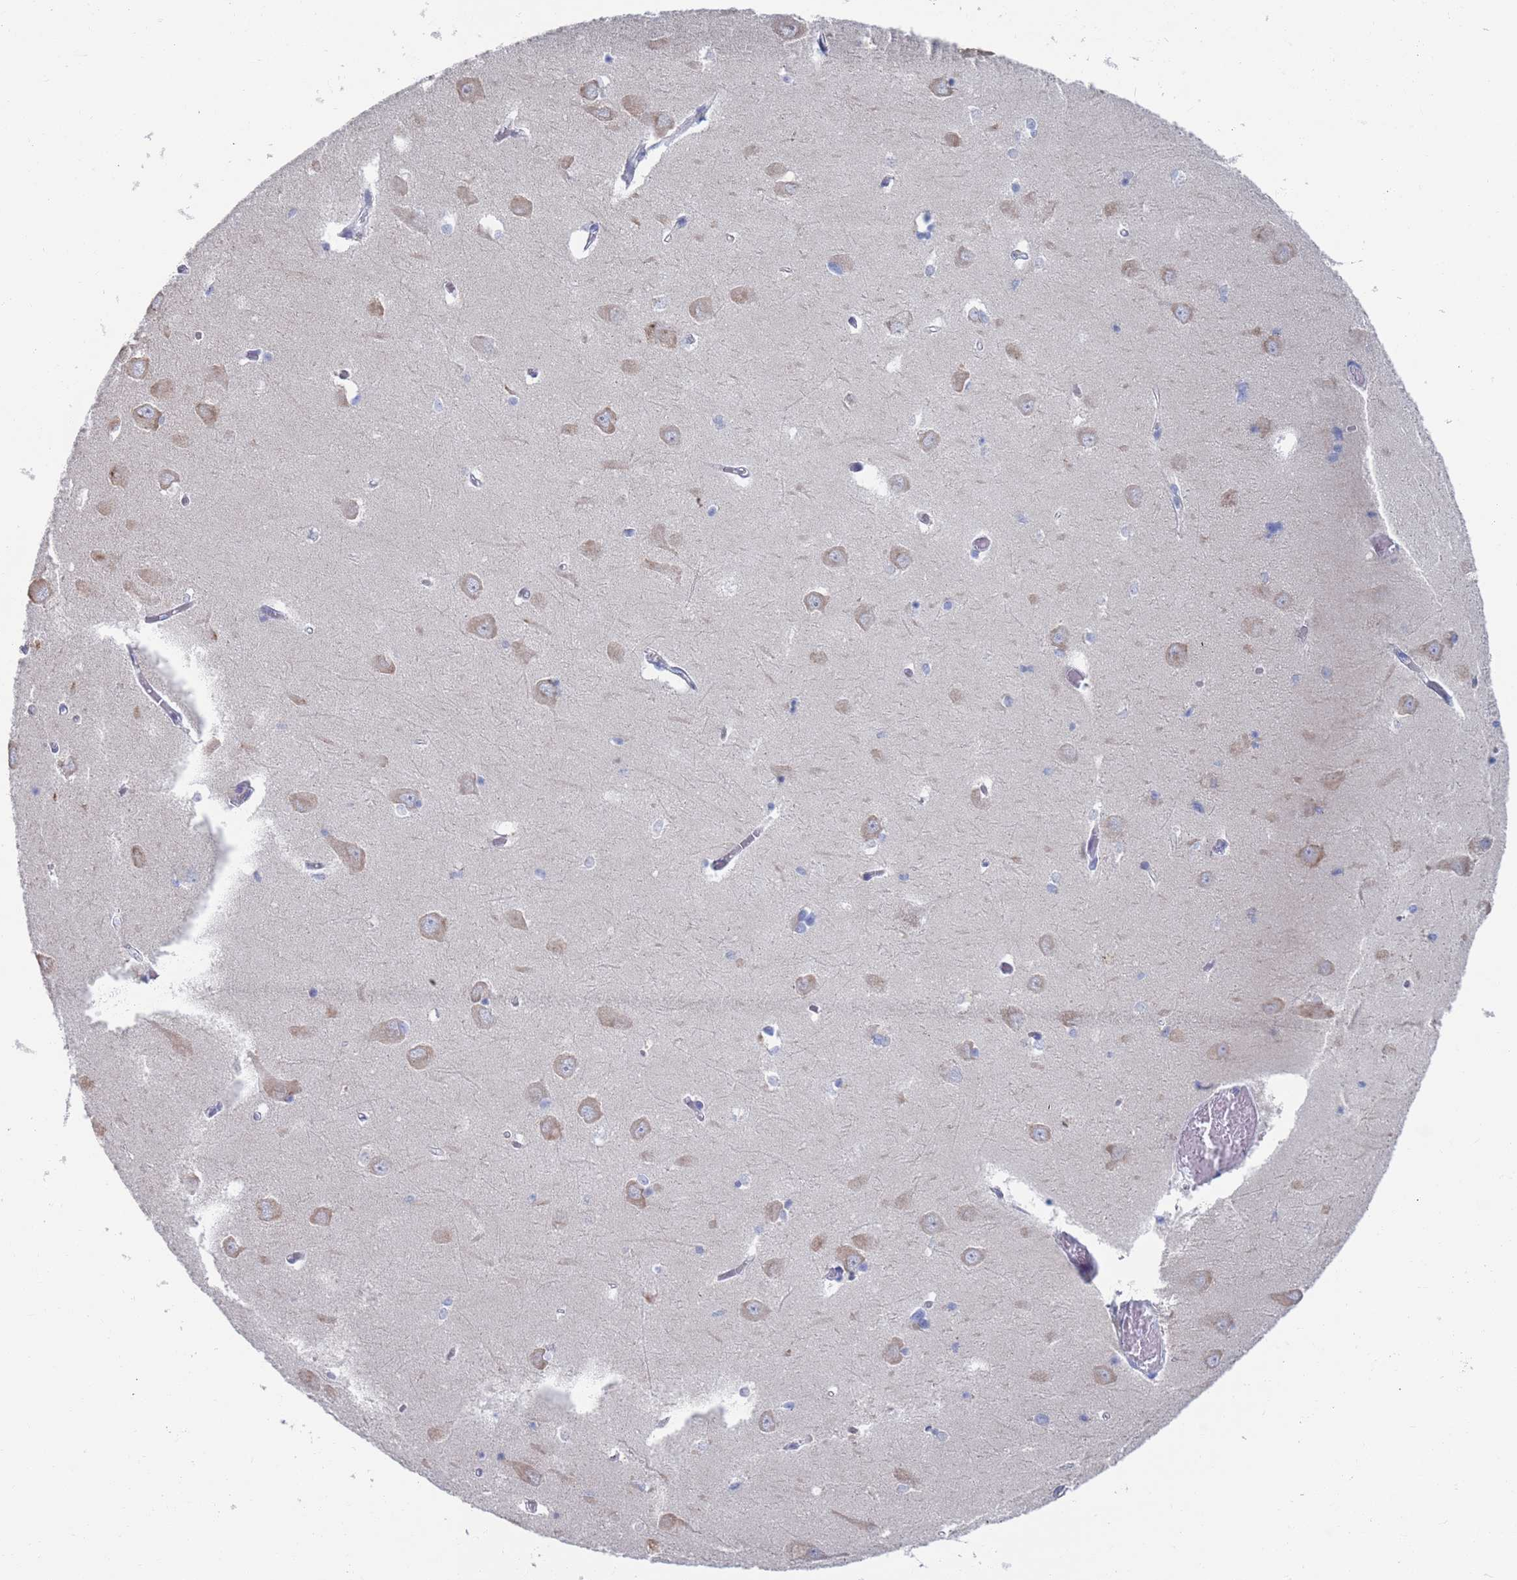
{"staining": {"intensity": "negative", "quantity": "none", "location": "none"}, "tissue": "hippocampus", "cell_type": "Glial cells", "image_type": "normal", "snomed": [{"axis": "morphology", "description": "Normal tissue, NOS"}, {"axis": "topography", "description": "Hippocampus"}], "caption": "A high-resolution photomicrograph shows immunohistochemistry (IHC) staining of normal hippocampus, which exhibits no significant staining in glial cells. (DAB (3,3'-diaminobenzidine) immunohistochemistry (IHC) visualized using brightfield microscopy, high magnification).", "gene": "MAT1A", "patient": {"sex": "male", "age": 70}}